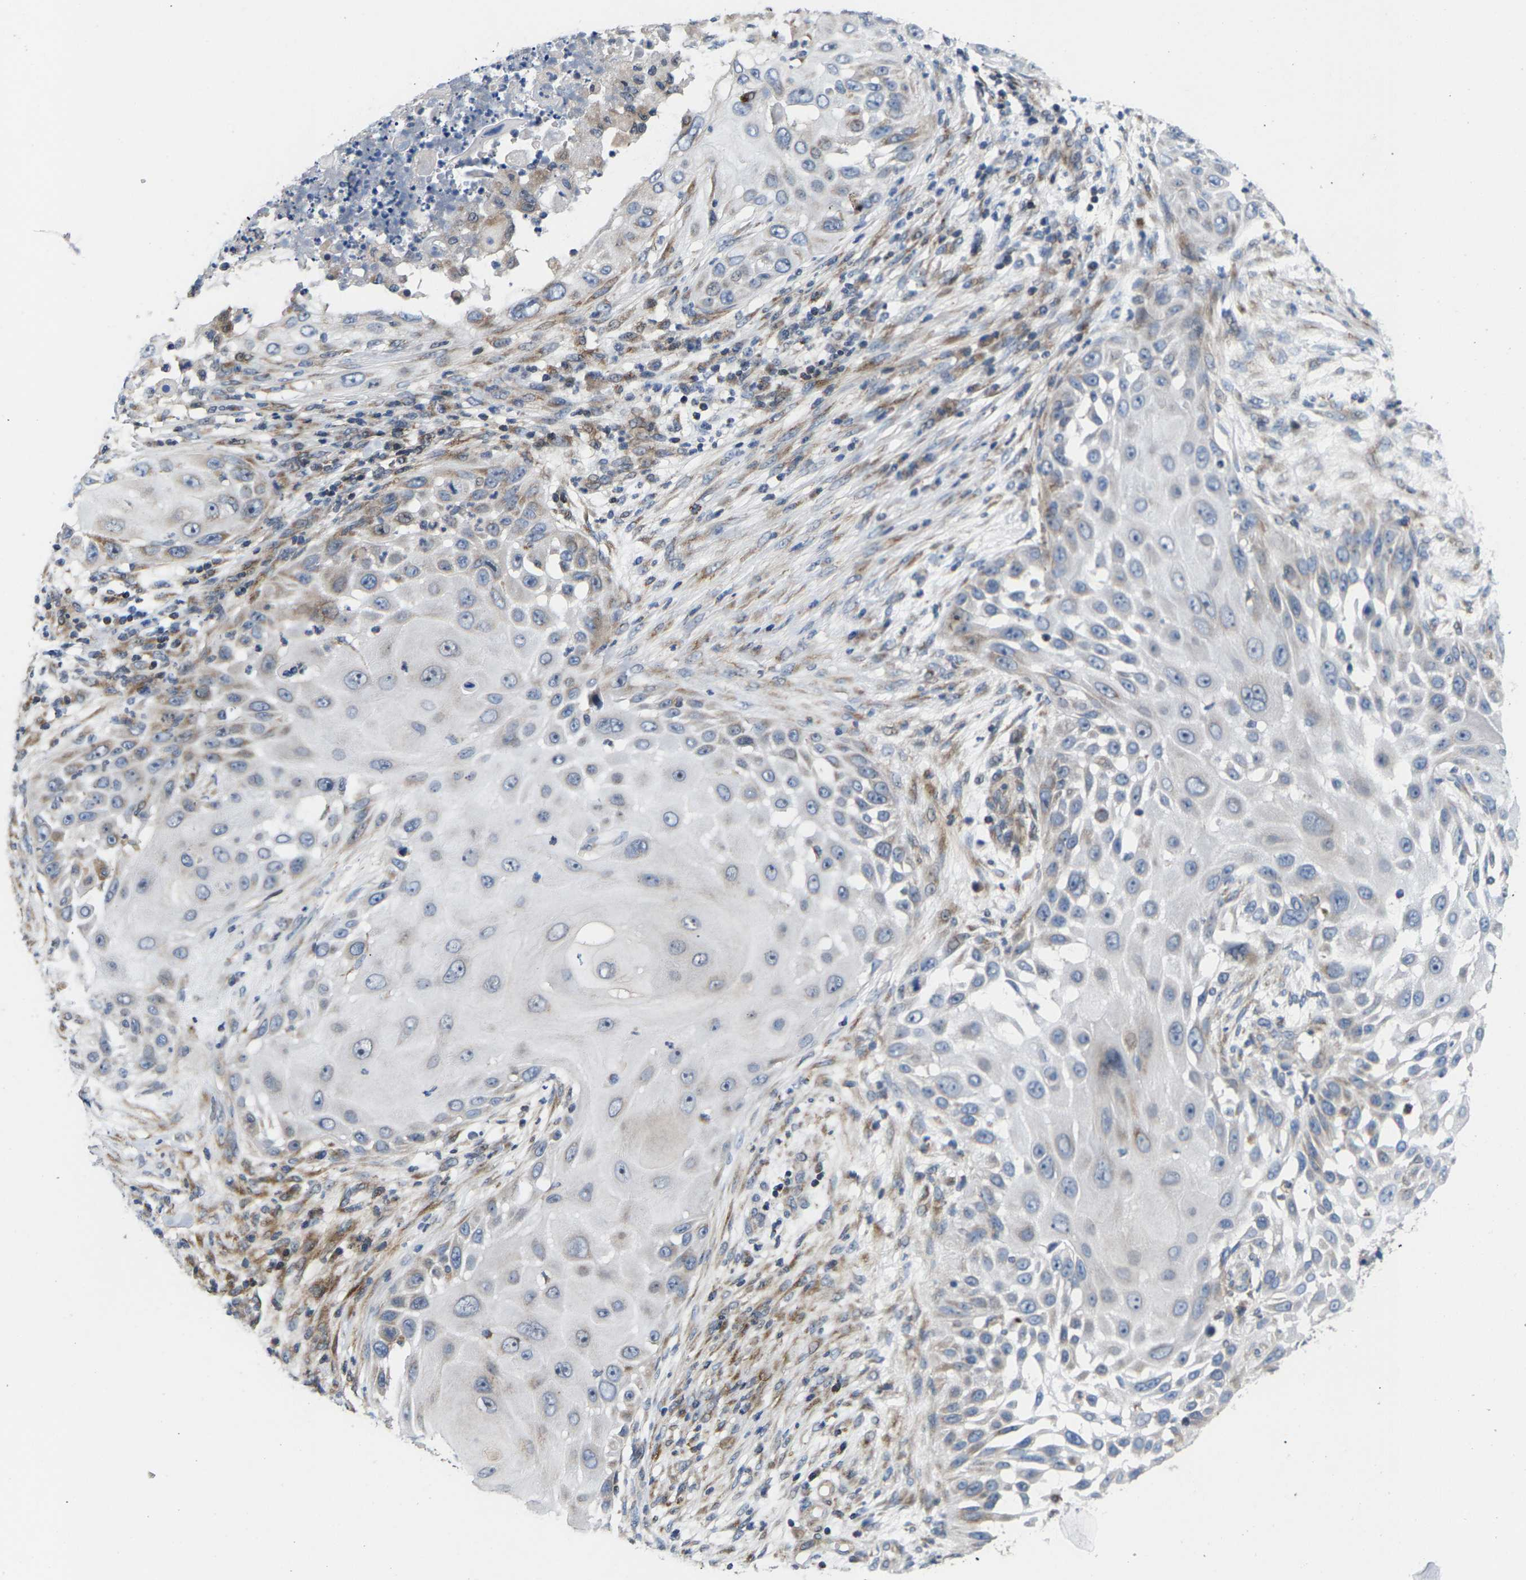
{"staining": {"intensity": "weak", "quantity": "<25%", "location": "cytoplasmic/membranous"}, "tissue": "skin cancer", "cell_type": "Tumor cells", "image_type": "cancer", "snomed": [{"axis": "morphology", "description": "Squamous cell carcinoma, NOS"}, {"axis": "topography", "description": "Skin"}], "caption": "A histopathology image of skin cancer stained for a protein shows no brown staining in tumor cells.", "gene": "TDRKH", "patient": {"sex": "female", "age": 44}}